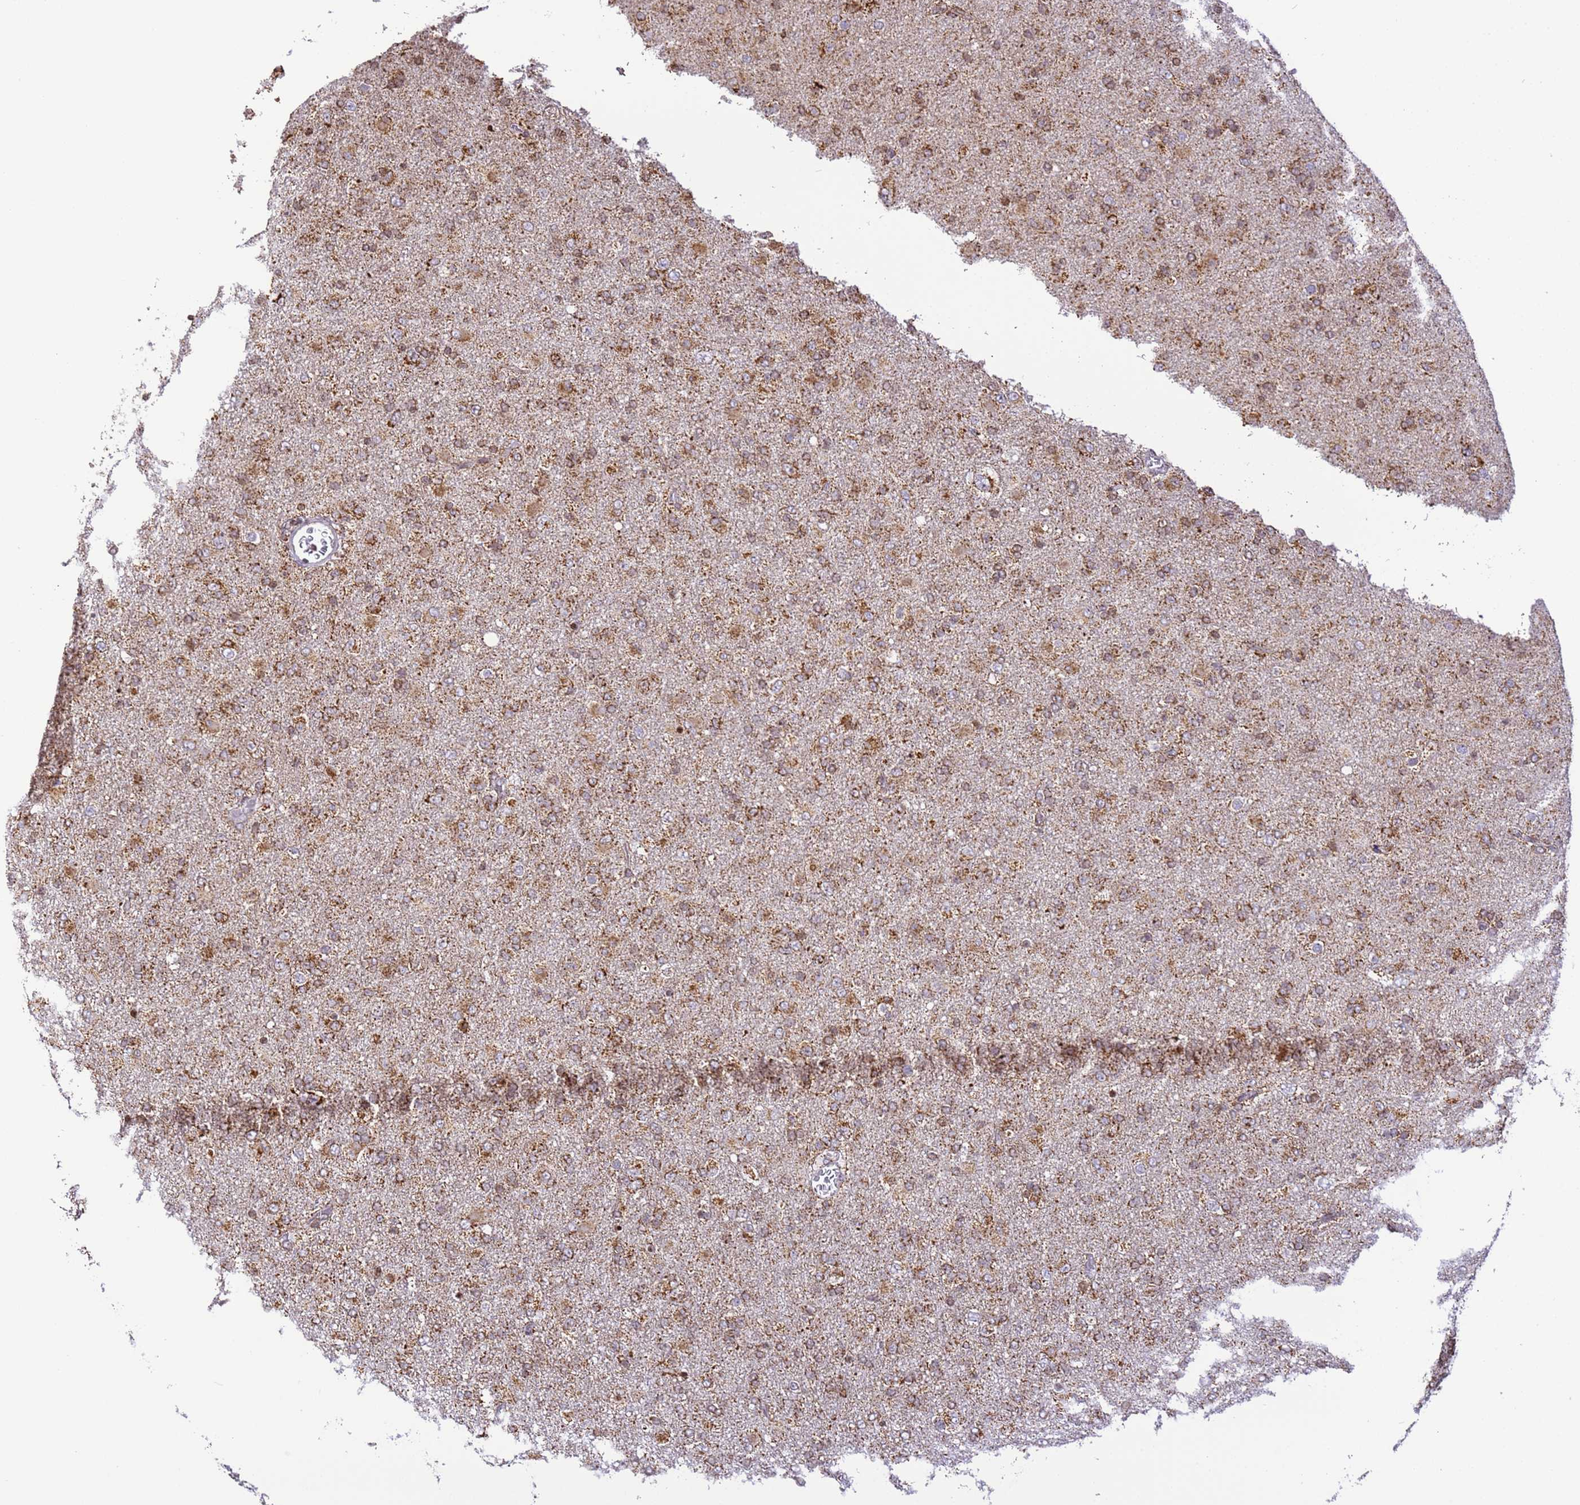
{"staining": {"intensity": "moderate", "quantity": "25%-75%", "location": "cytoplasmic/membranous"}, "tissue": "glioma", "cell_type": "Tumor cells", "image_type": "cancer", "snomed": [{"axis": "morphology", "description": "Glioma, malignant, Low grade"}, {"axis": "topography", "description": "Brain"}], "caption": "A brown stain highlights moderate cytoplasmic/membranous expression of a protein in human low-grade glioma (malignant) tumor cells.", "gene": "HSPE1", "patient": {"sex": "male", "age": 65}}